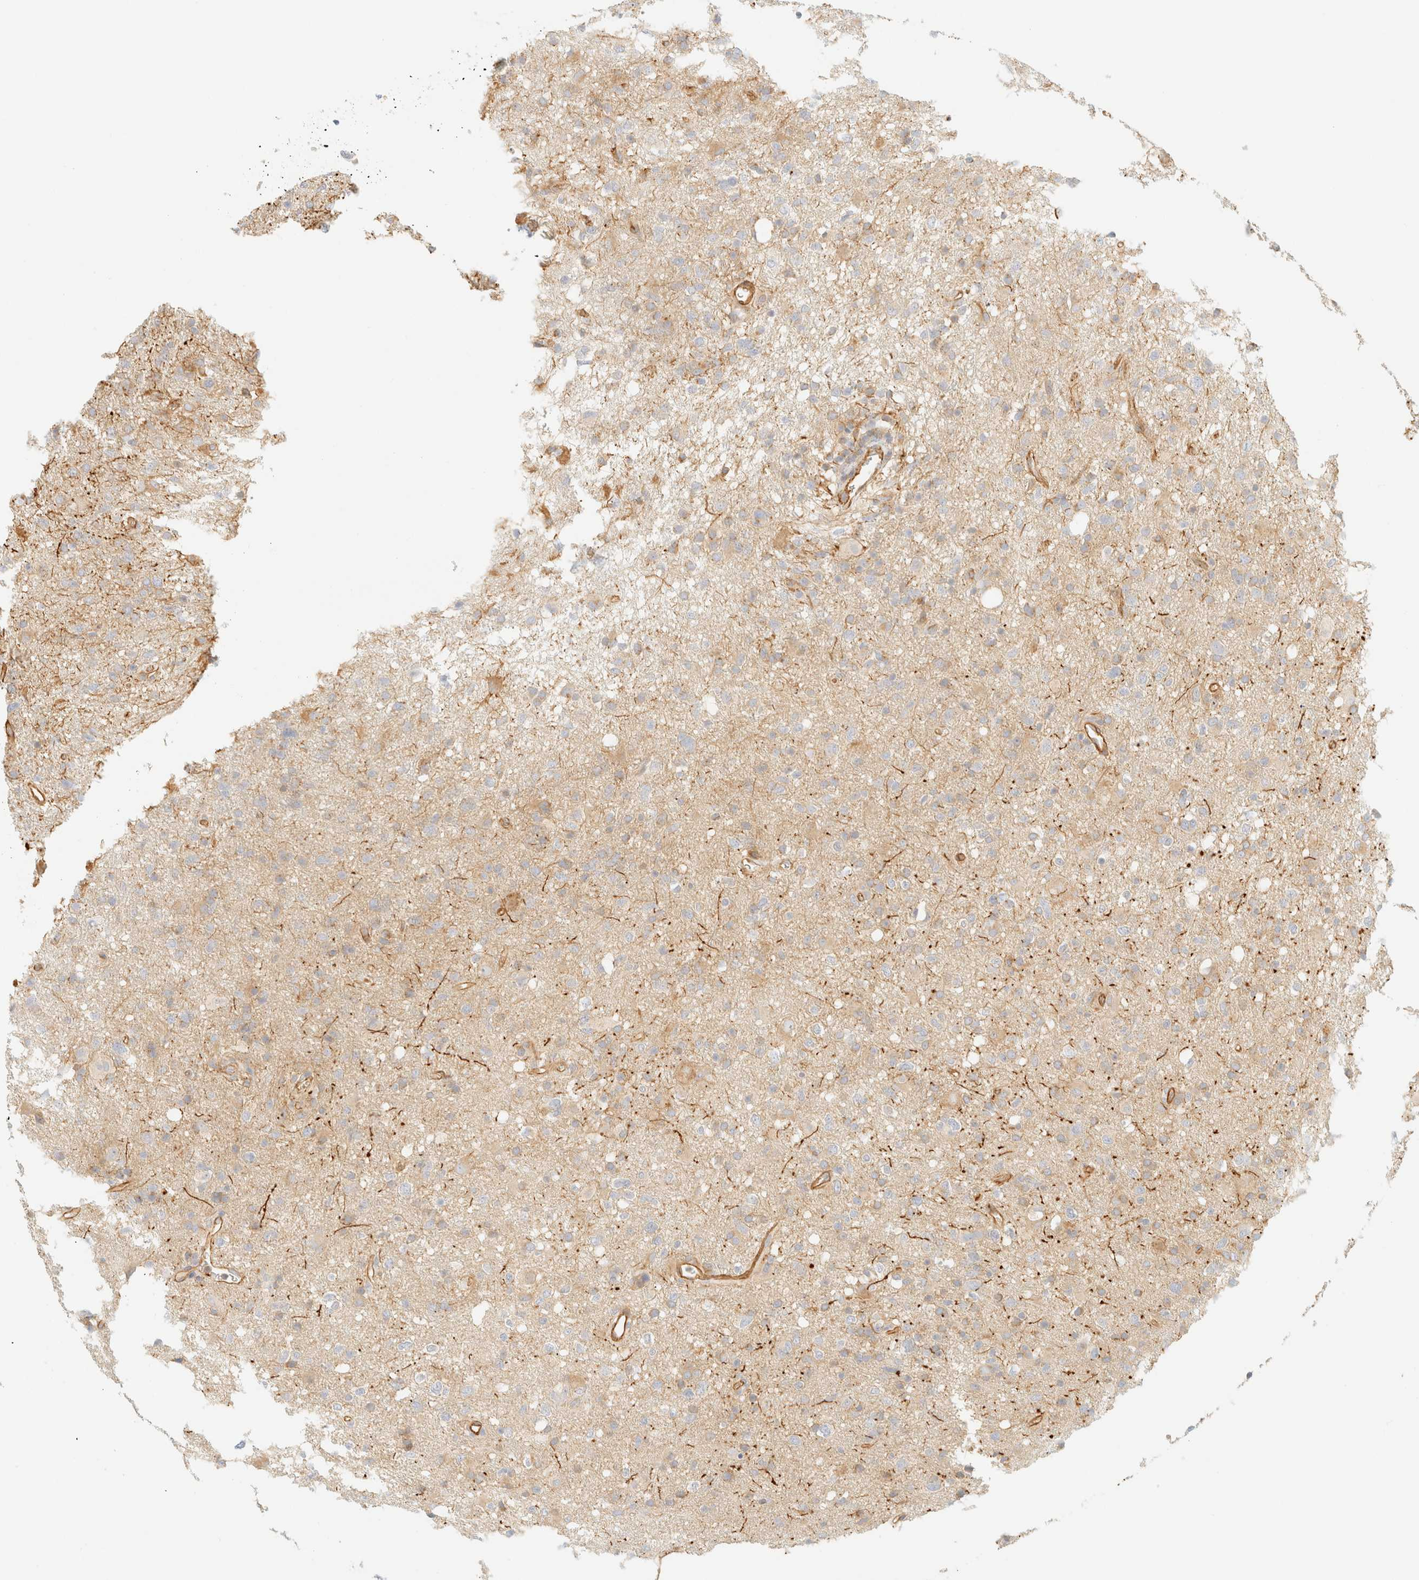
{"staining": {"intensity": "weak", "quantity": "25%-75%", "location": "cytoplasmic/membranous"}, "tissue": "glioma", "cell_type": "Tumor cells", "image_type": "cancer", "snomed": [{"axis": "morphology", "description": "Glioma, malignant, High grade"}, {"axis": "topography", "description": "Brain"}], "caption": "Brown immunohistochemical staining in human malignant glioma (high-grade) demonstrates weak cytoplasmic/membranous staining in about 25%-75% of tumor cells. Immunohistochemistry stains the protein in brown and the nuclei are stained blue.", "gene": "OTOP2", "patient": {"sex": "female", "age": 57}}